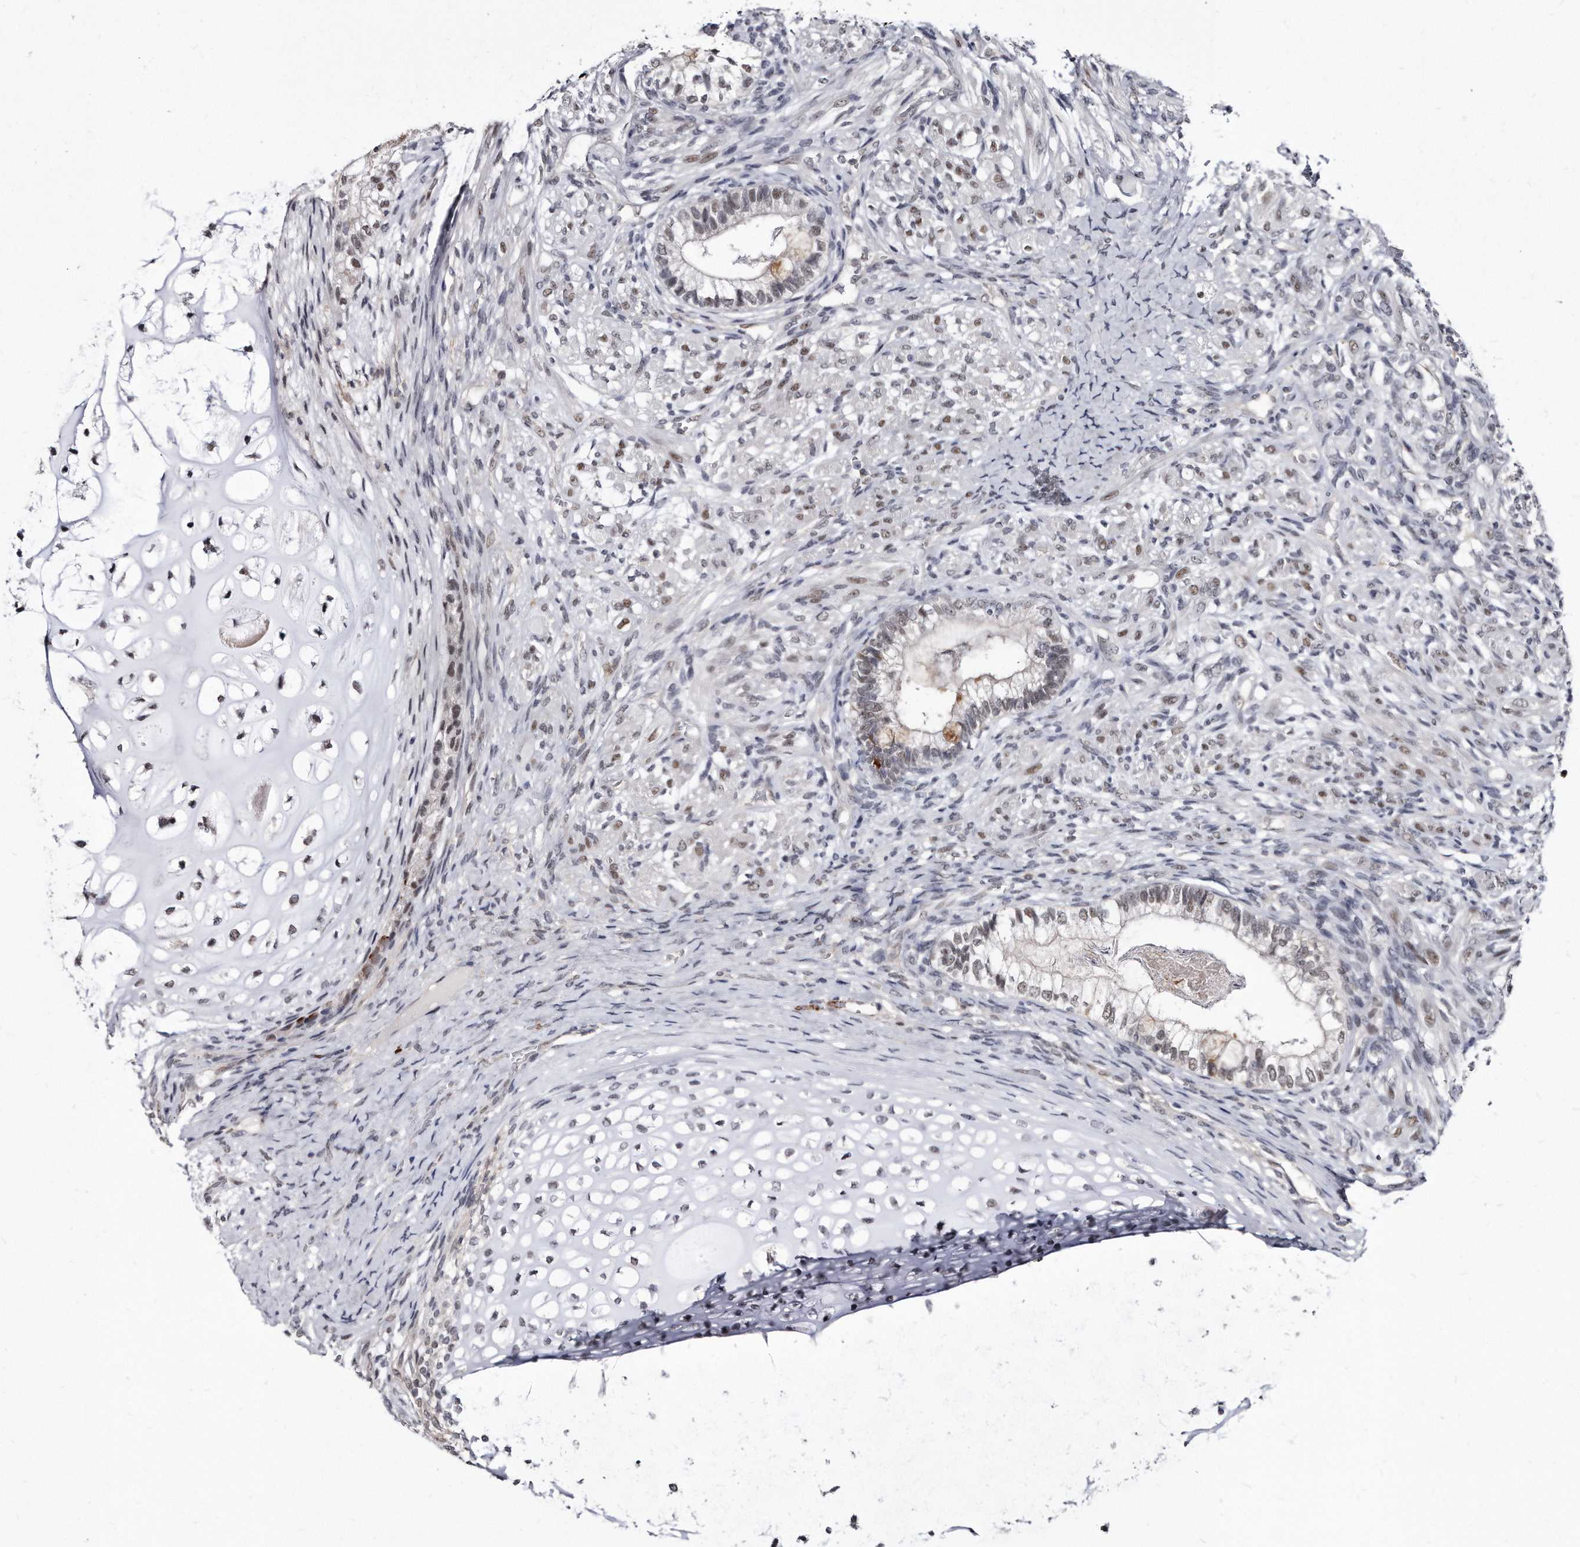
{"staining": {"intensity": "negative", "quantity": "none", "location": "none"}, "tissue": "testis cancer", "cell_type": "Tumor cells", "image_type": "cancer", "snomed": [{"axis": "morphology", "description": "Seminoma, NOS"}, {"axis": "morphology", "description": "Carcinoma, Embryonal, NOS"}, {"axis": "topography", "description": "Testis"}], "caption": "The image shows no staining of tumor cells in testis seminoma.", "gene": "KLHDC3", "patient": {"sex": "male", "age": 28}}